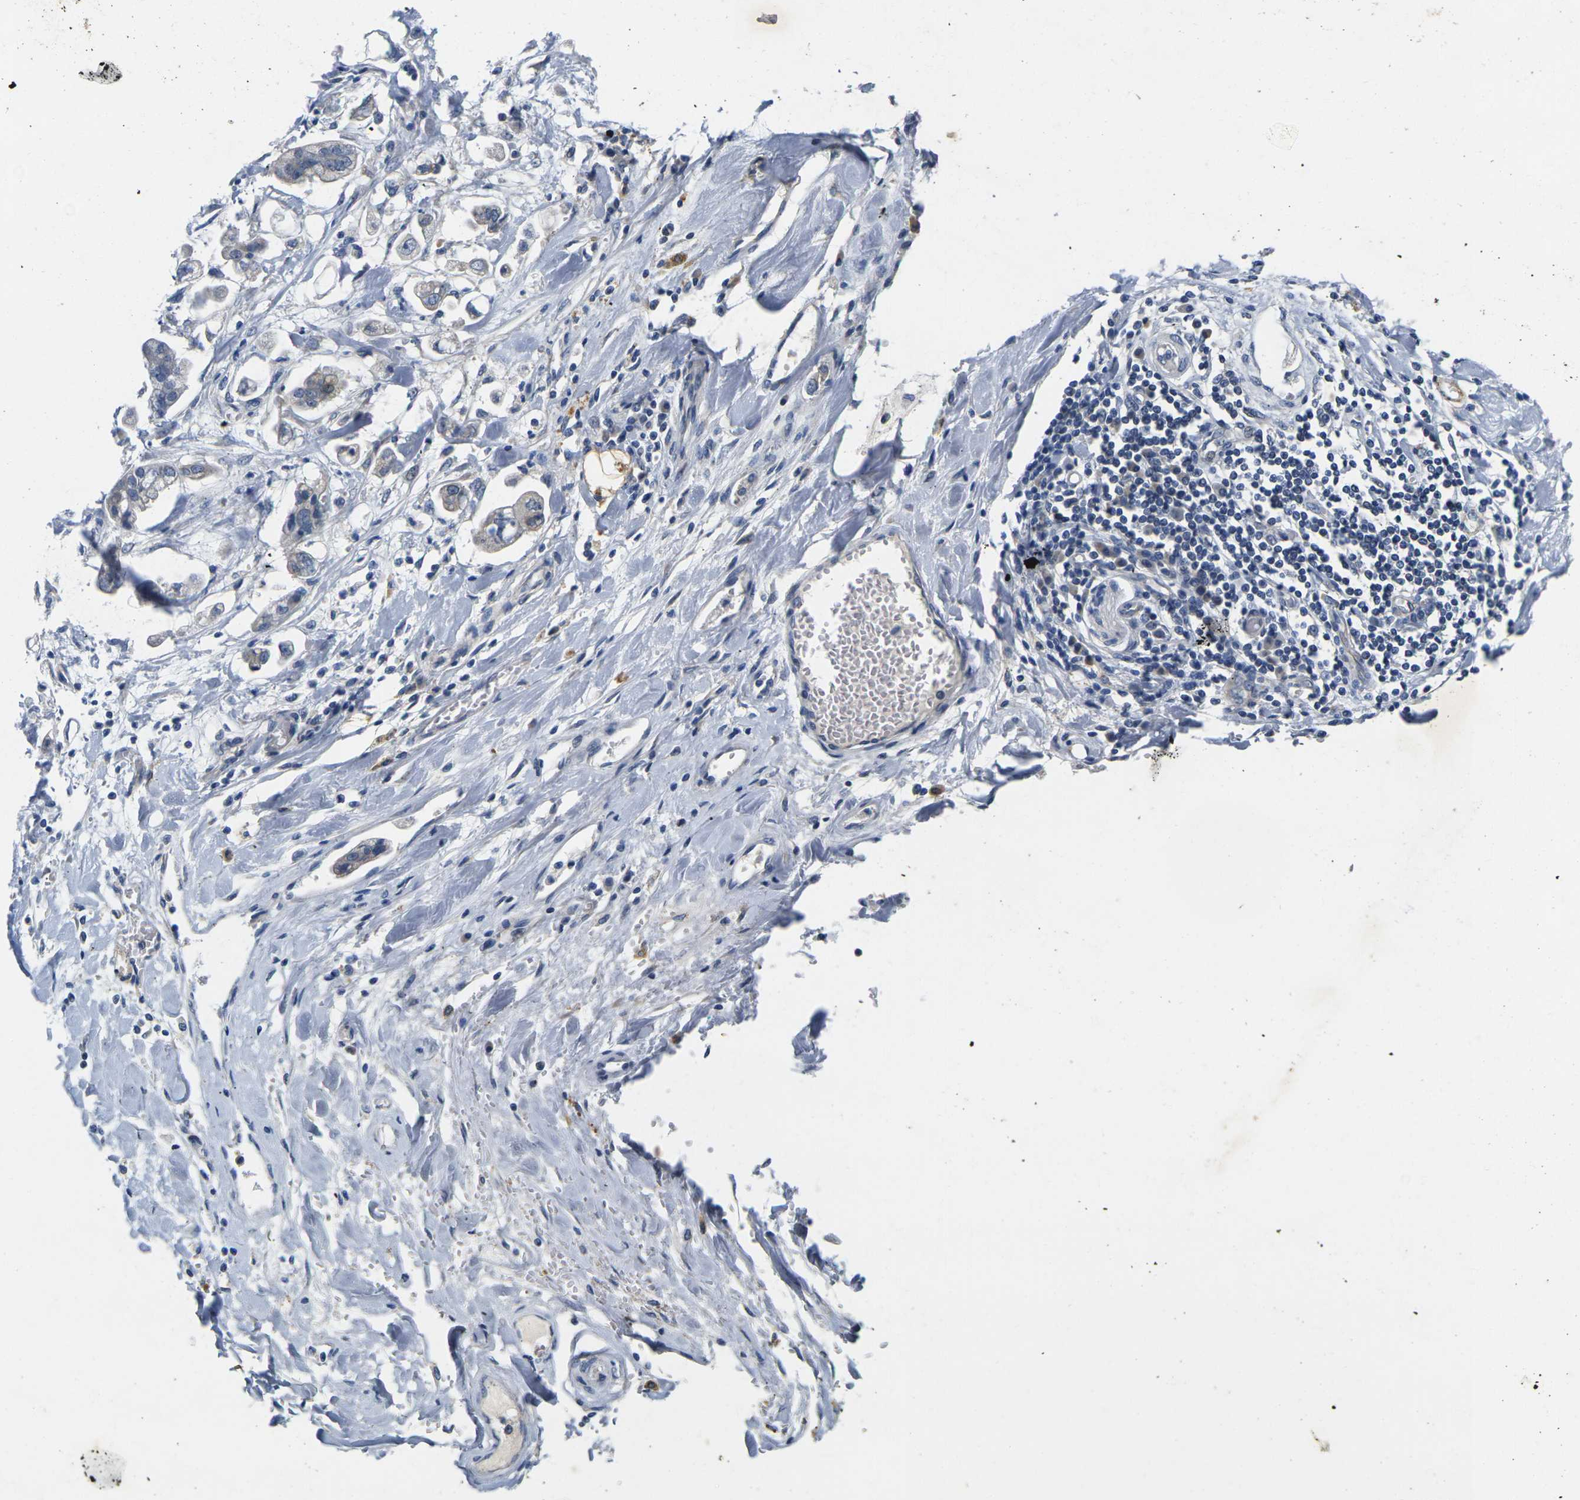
{"staining": {"intensity": "negative", "quantity": "none", "location": "none"}, "tissue": "stomach cancer", "cell_type": "Tumor cells", "image_type": "cancer", "snomed": [{"axis": "morphology", "description": "Adenocarcinoma, NOS"}, {"axis": "topography", "description": "Stomach"}], "caption": "Immunohistochemistry (IHC) photomicrograph of neoplastic tissue: stomach cancer stained with DAB (3,3'-diaminobenzidine) displays no significant protein positivity in tumor cells. The staining is performed using DAB (3,3'-diaminobenzidine) brown chromogen with nuclei counter-stained in using hematoxylin.", "gene": "NOCT", "patient": {"sex": "male", "age": 62}}